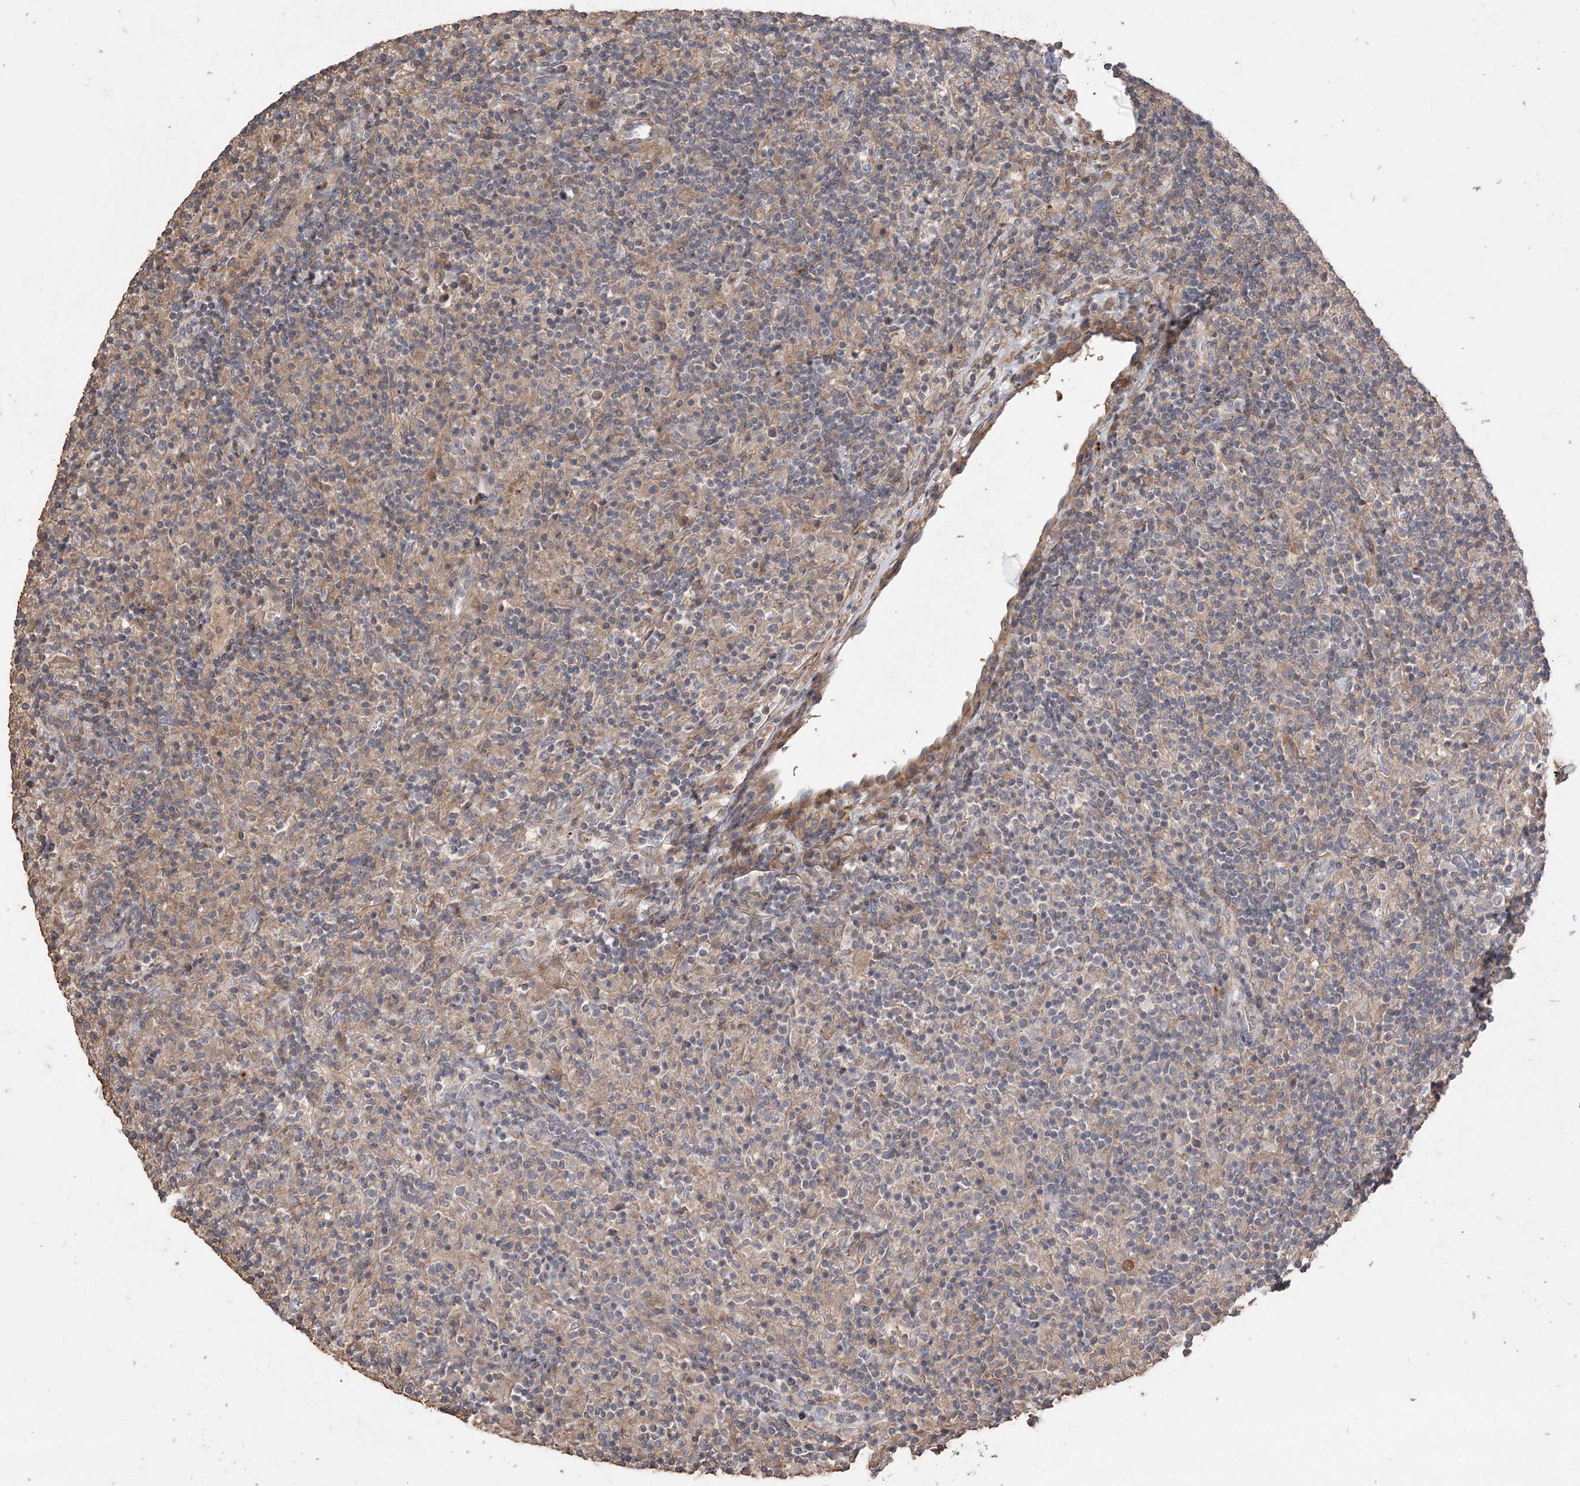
{"staining": {"intensity": "negative", "quantity": "none", "location": "none"}, "tissue": "lymphoma", "cell_type": "Tumor cells", "image_type": "cancer", "snomed": [{"axis": "morphology", "description": "Hodgkin's disease, NOS"}, {"axis": "topography", "description": "Lymph node"}], "caption": "Image shows no protein positivity in tumor cells of Hodgkin's disease tissue. The staining is performed using DAB brown chromogen with nuclei counter-stained in using hematoxylin.", "gene": "SLFN14", "patient": {"sex": "male", "age": 70}}